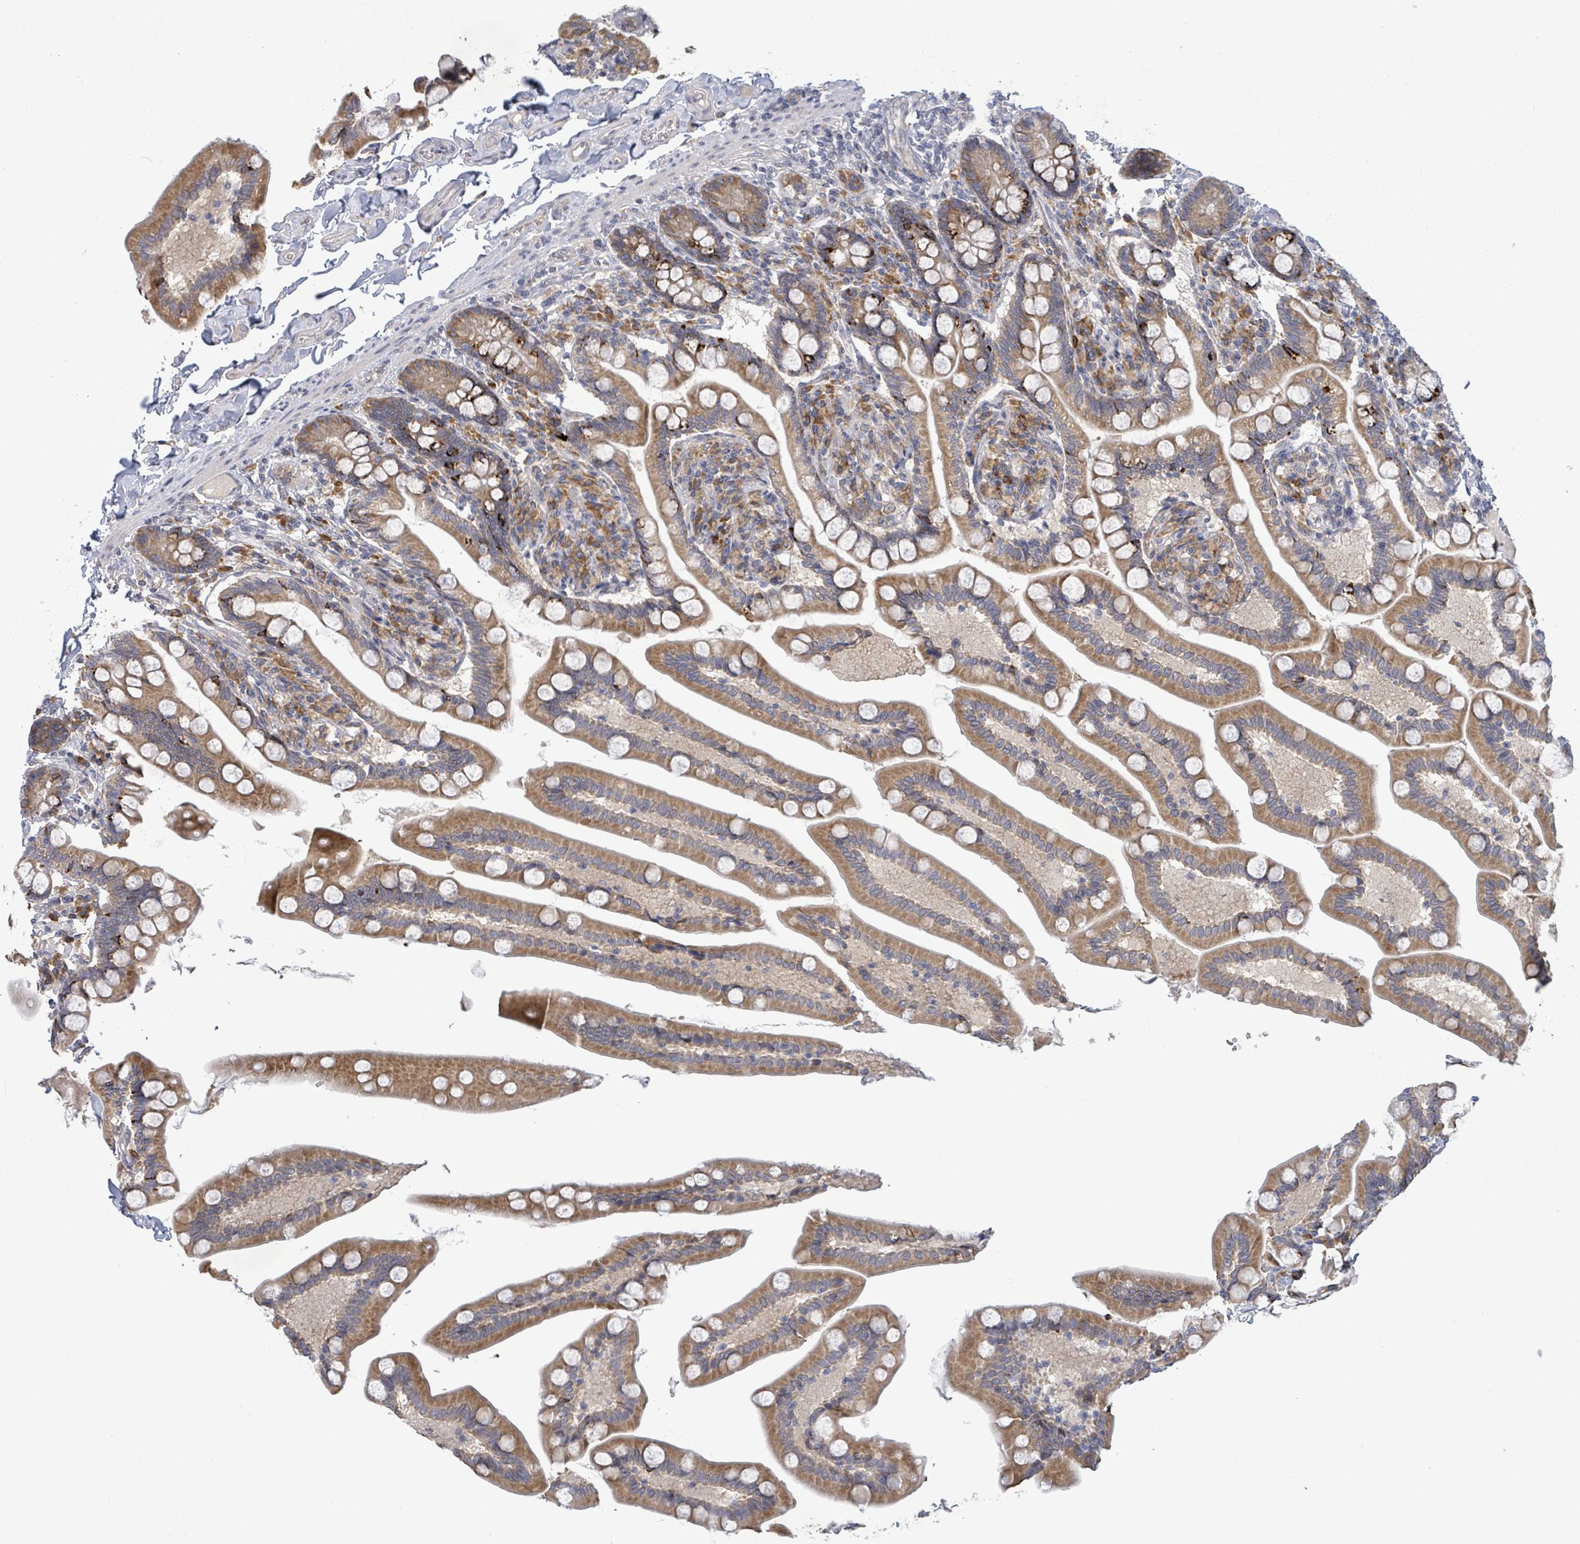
{"staining": {"intensity": "moderate", "quantity": ">75%", "location": "cytoplasmic/membranous"}, "tissue": "small intestine", "cell_type": "Glandular cells", "image_type": "normal", "snomed": [{"axis": "morphology", "description": "Normal tissue, NOS"}, {"axis": "topography", "description": "Small intestine"}], "caption": "This micrograph reveals benign small intestine stained with immunohistochemistry (IHC) to label a protein in brown. The cytoplasmic/membranous of glandular cells show moderate positivity for the protein. Nuclei are counter-stained blue.", "gene": "ATP13A1", "patient": {"sex": "female", "age": 64}}